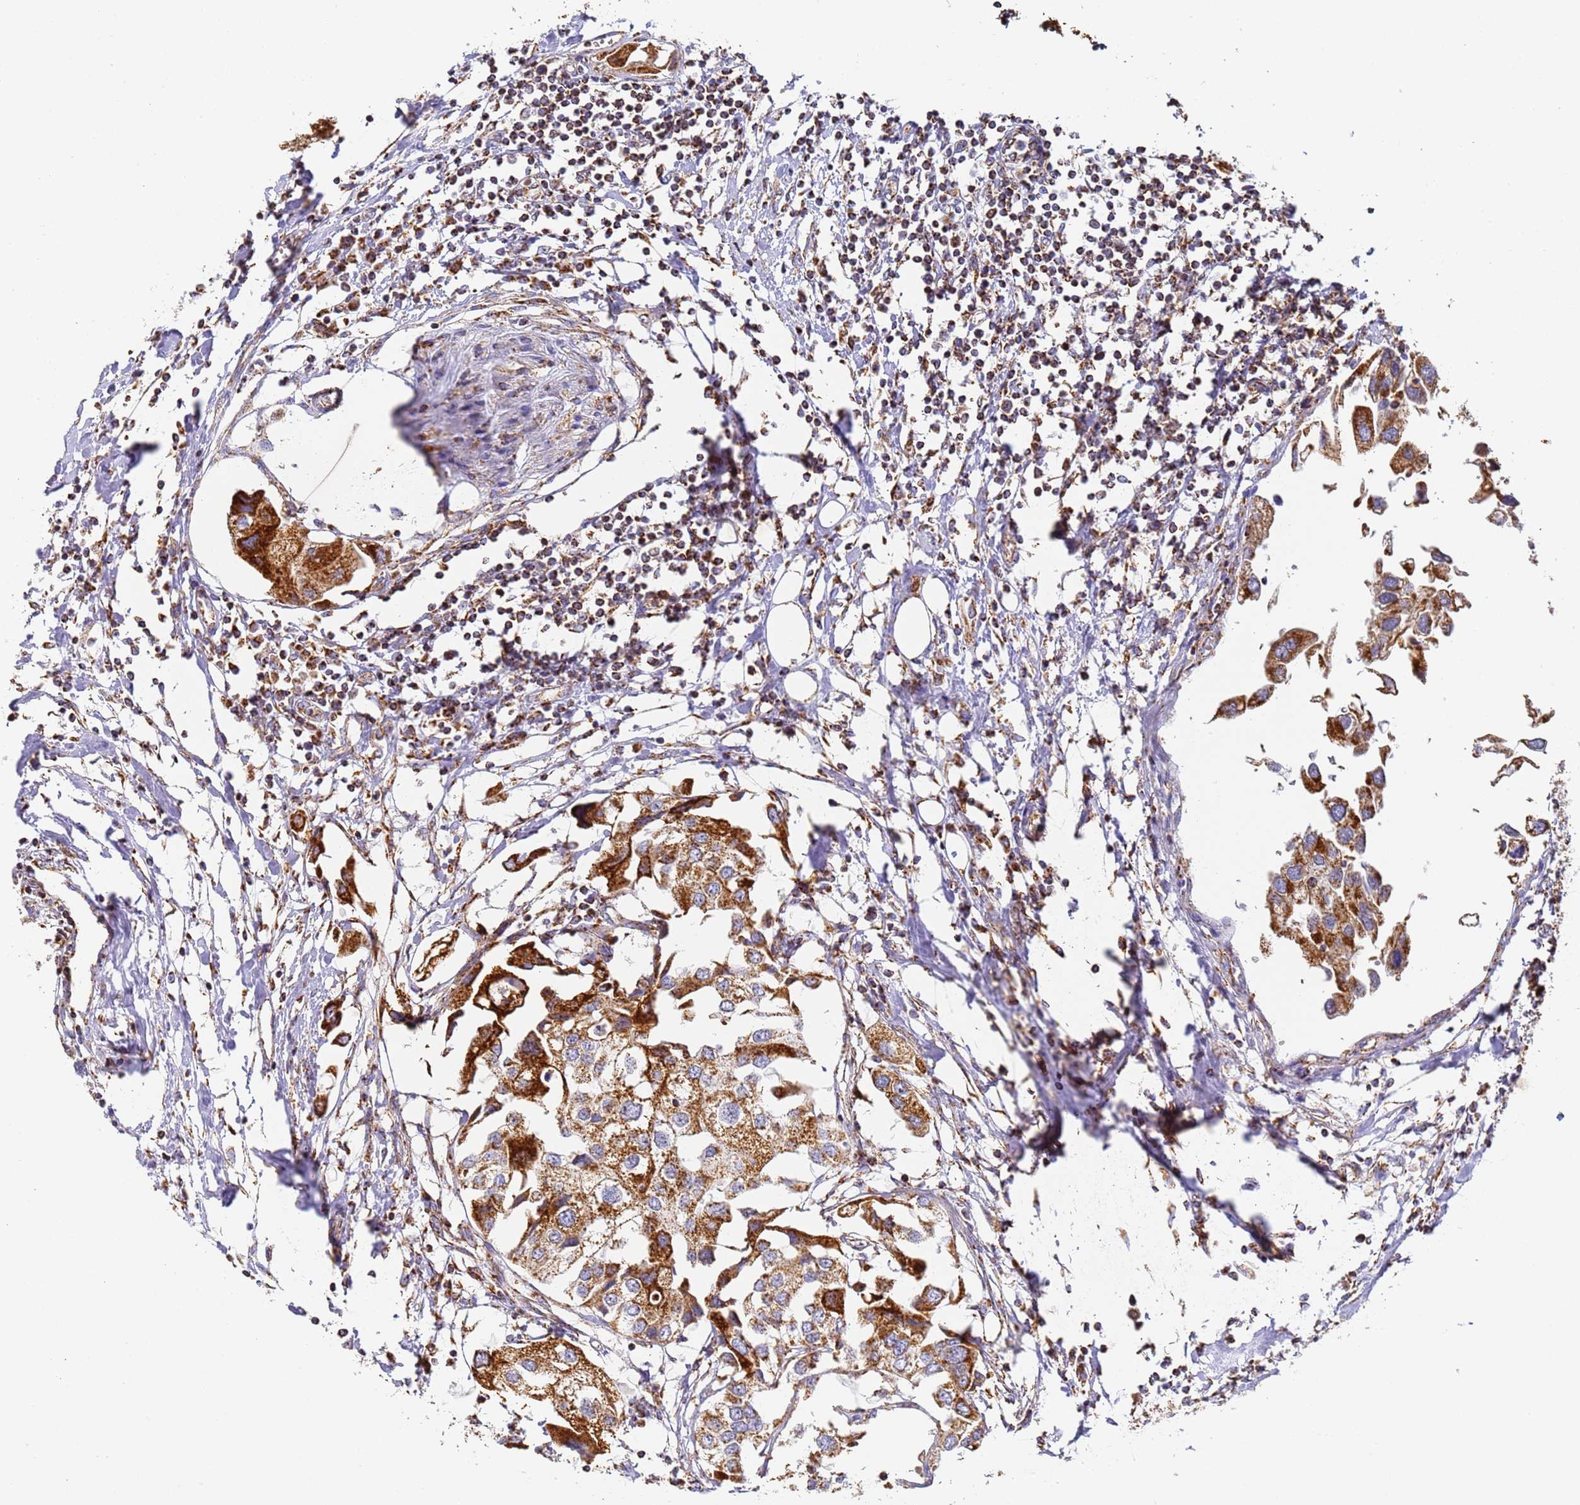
{"staining": {"intensity": "strong", "quantity": ">75%", "location": "cytoplasmic/membranous"}, "tissue": "urothelial cancer", "cell_type": "Tumor cells", "image_type": "cancer", "snomed": [{"axis": "morphology", "description": "Urothelial carcinoma, High grade"}, {"axis": "topography", "description": "Urinary bladder"}], "caption": "An immunohistochemistry (IHC) image of neoplastic tissue is shown. Protein staining in brown labels strong cytoplasmic/membranous positivity in urothelial cancer within tumor cells. Nuclei are stained in blue.", "gene": "FRG2C", "patient": {"sex": "male", "age": 64}}